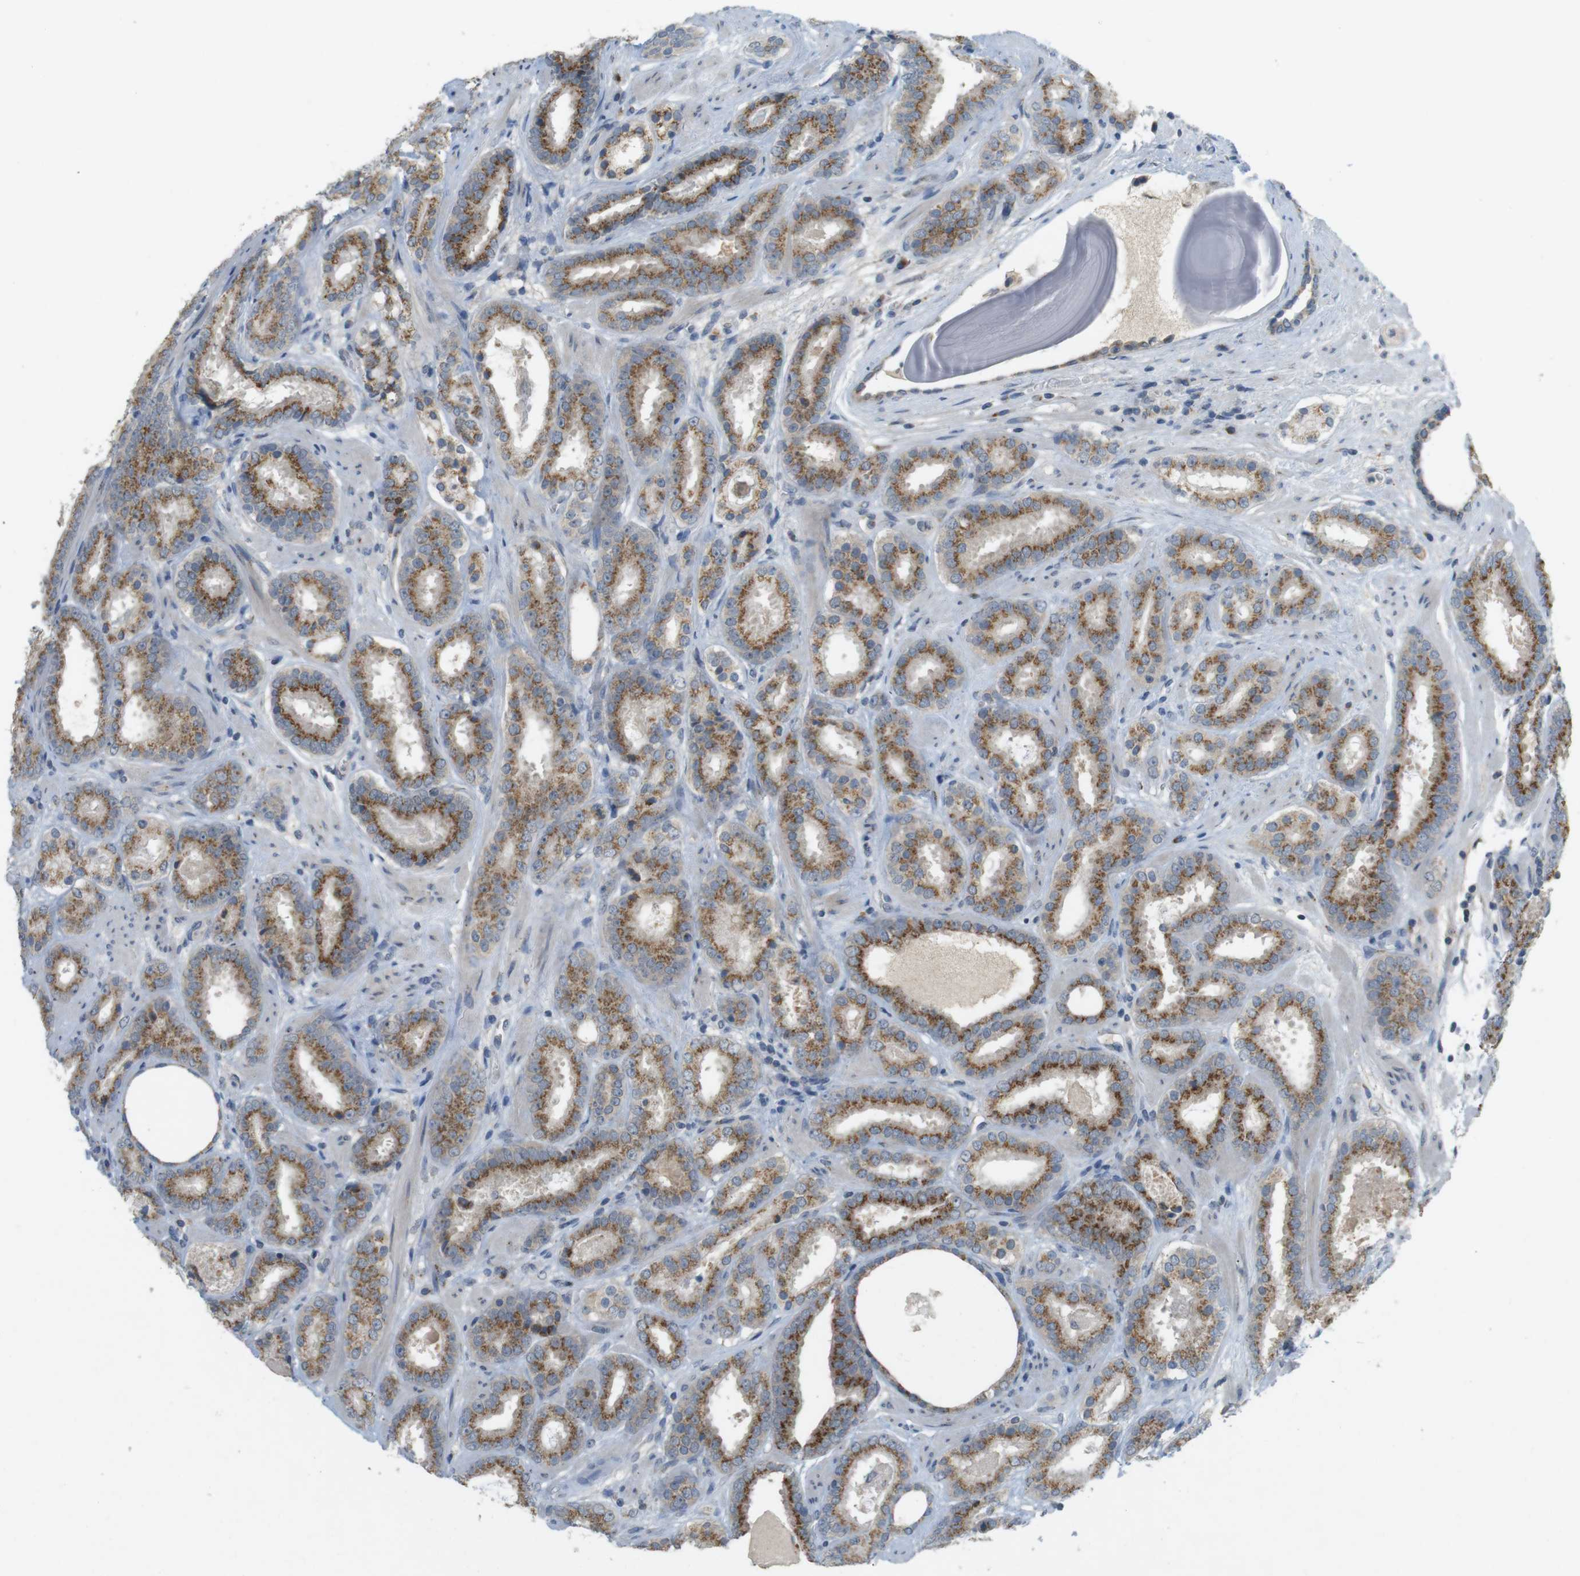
{"staining": {"intensity": "moderate", "quantity": ">75%", "location": "cytoplasmic/membranous"}, "tissue": "prostate cancer", "cell_type": "Tumor cells", "image_type": "cancer", "snomed": [{"axis": "morphology", "description": "Adenocarcinoma, Low grade"}, {"axis": "topography", "description": "Prostate"}], "caption": "About >75% of tumor cells in human prostate cancer (low-grade adenocarcinoma) show moderate cytoplasmic/membranous protein expression as visualized by brown immunohistochemical staining.", "gene": "YIPF3", "patient": {"sex": "male", "age": 69}}